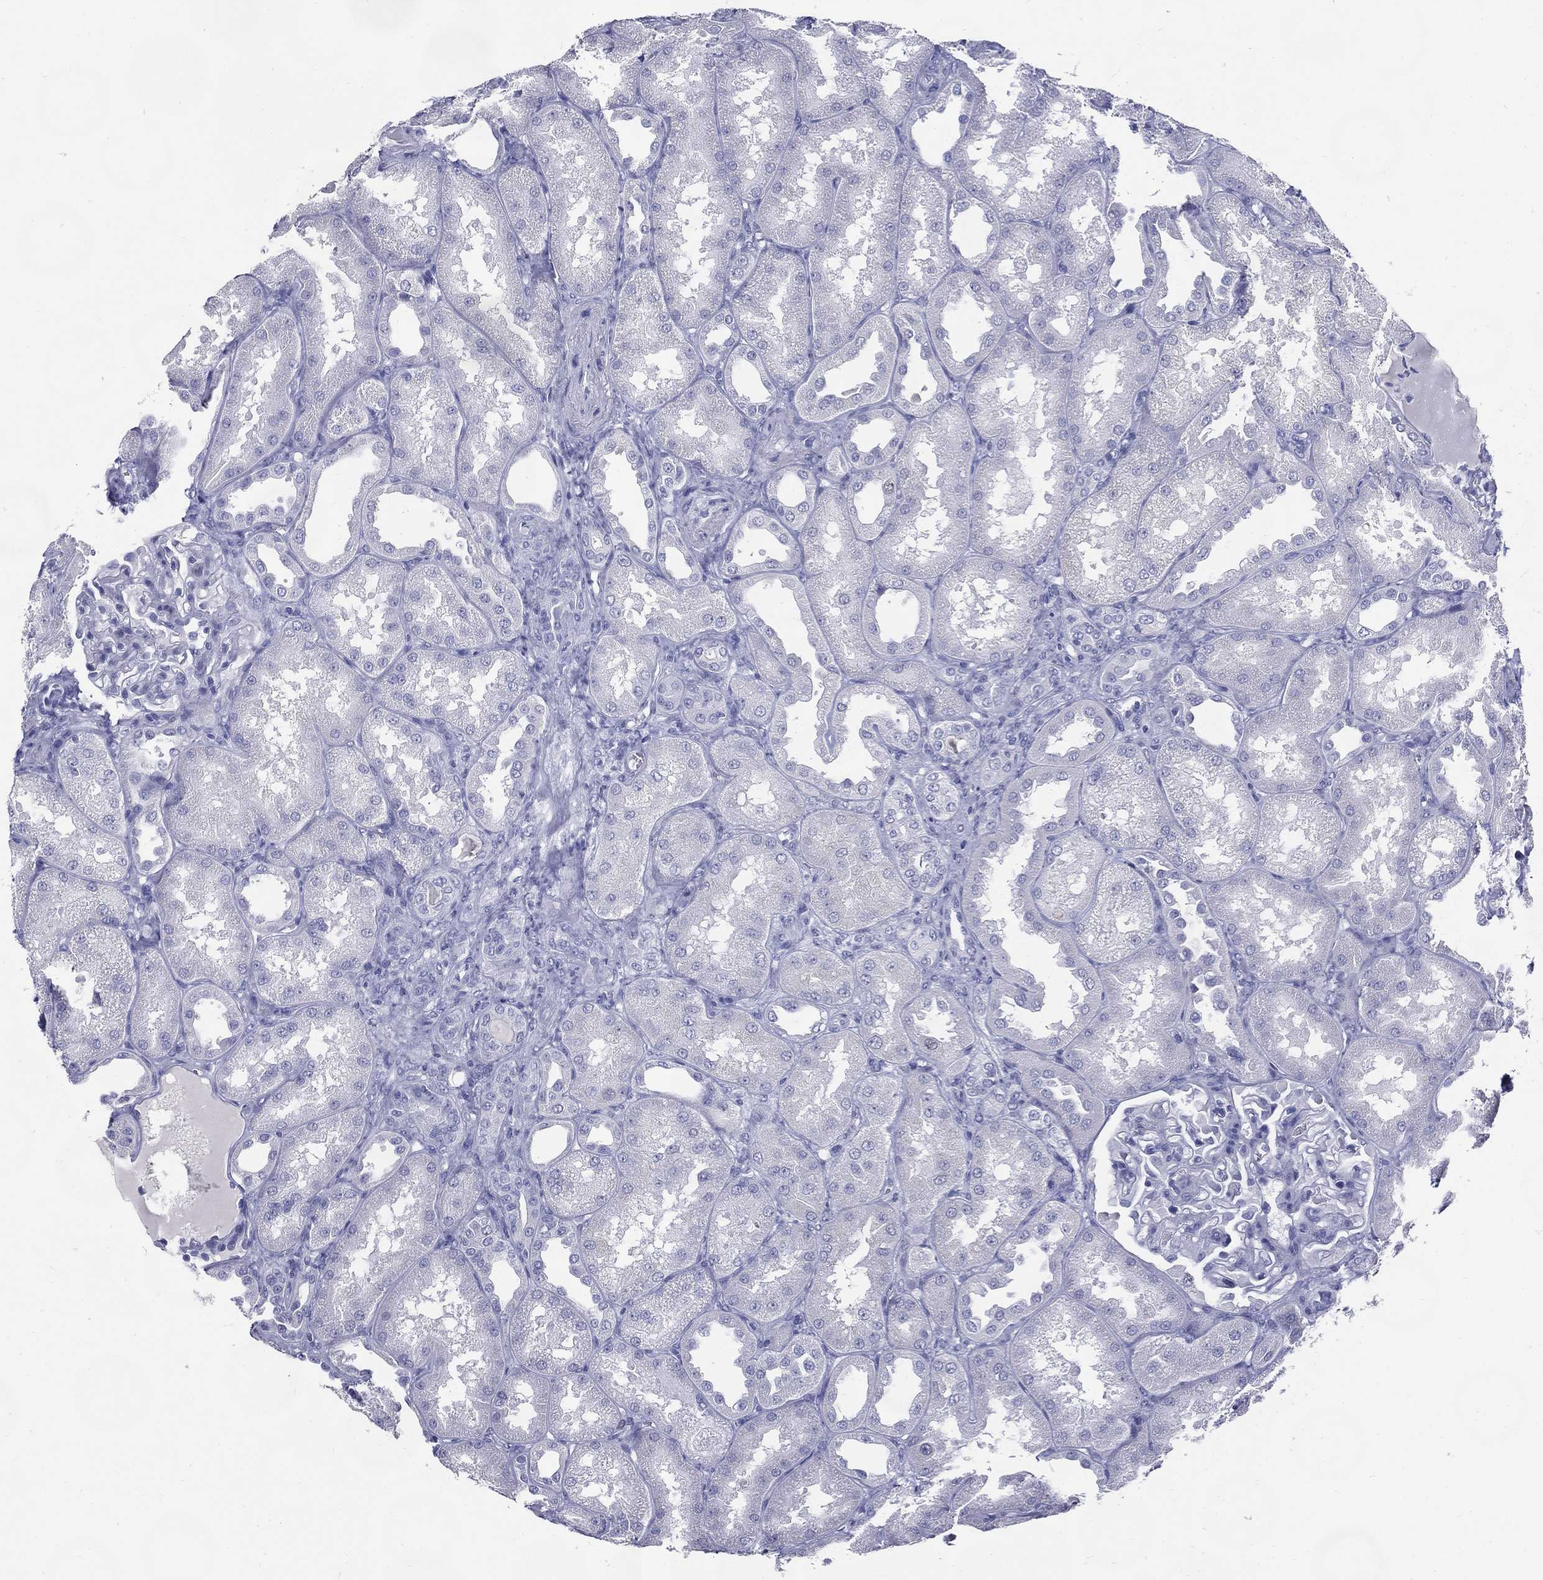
{"staining": {"intensity": "negative", "quantity": "none", "location": "none"}, "tissue": "kidney", "cell_type": "Cells in glomeruli", "image_type": "normal", "snomed": [{"axis": "morphology", "description": "Normal tissue, NOS"}, {"axis": "topography", "description": "Kidney"}], "caption": "Human kidney stained for a protein using IHC displays no staining in cells in glomeruli.", "gene": "KIF2C", "patient": {"sex": "male", "age": 61}}